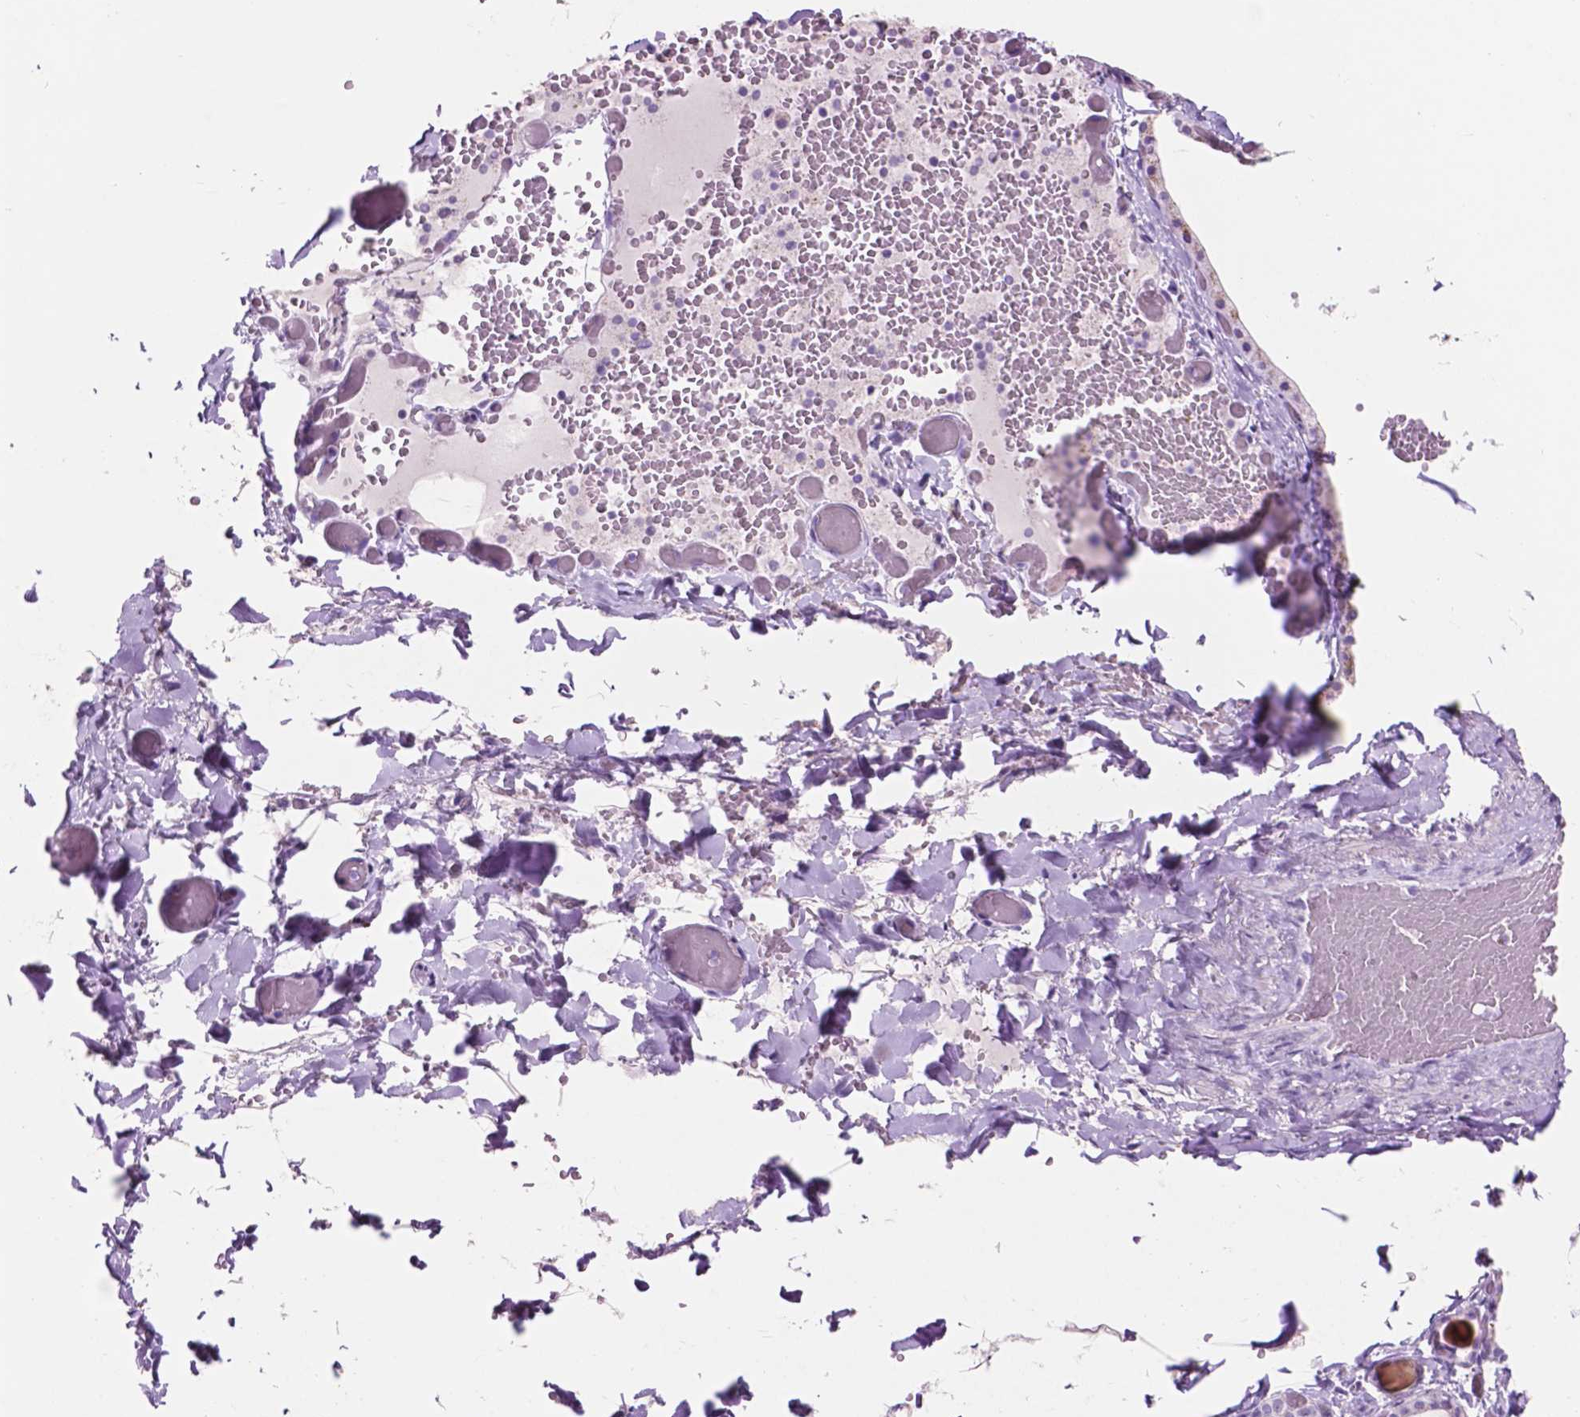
{"staining": {"intensity": "negative", "quantity": "none", "location": "none"}, "tissue": "thyroid gland", "cell_type": "Glandular cells", "image_type": "normal", "snomed": [{"axis": "morphology", "description": "Normal tissue, NOS"}, {"axis": "topography", "description": "Thyroid gland"}], "caption": "This micrograph is of normal thyroid gland stained with IHC to label a protein in brown with the nuclei are counter-stained blue. There is no positivity in glandular cells. Brightfield microscopy of immunohistochemistry (IHC) stained with DAB (brown) and hematoxylin (blue), captured at high magnification.", "gene": "IDO1", "patient": {"sex": "female", "age": 56}}